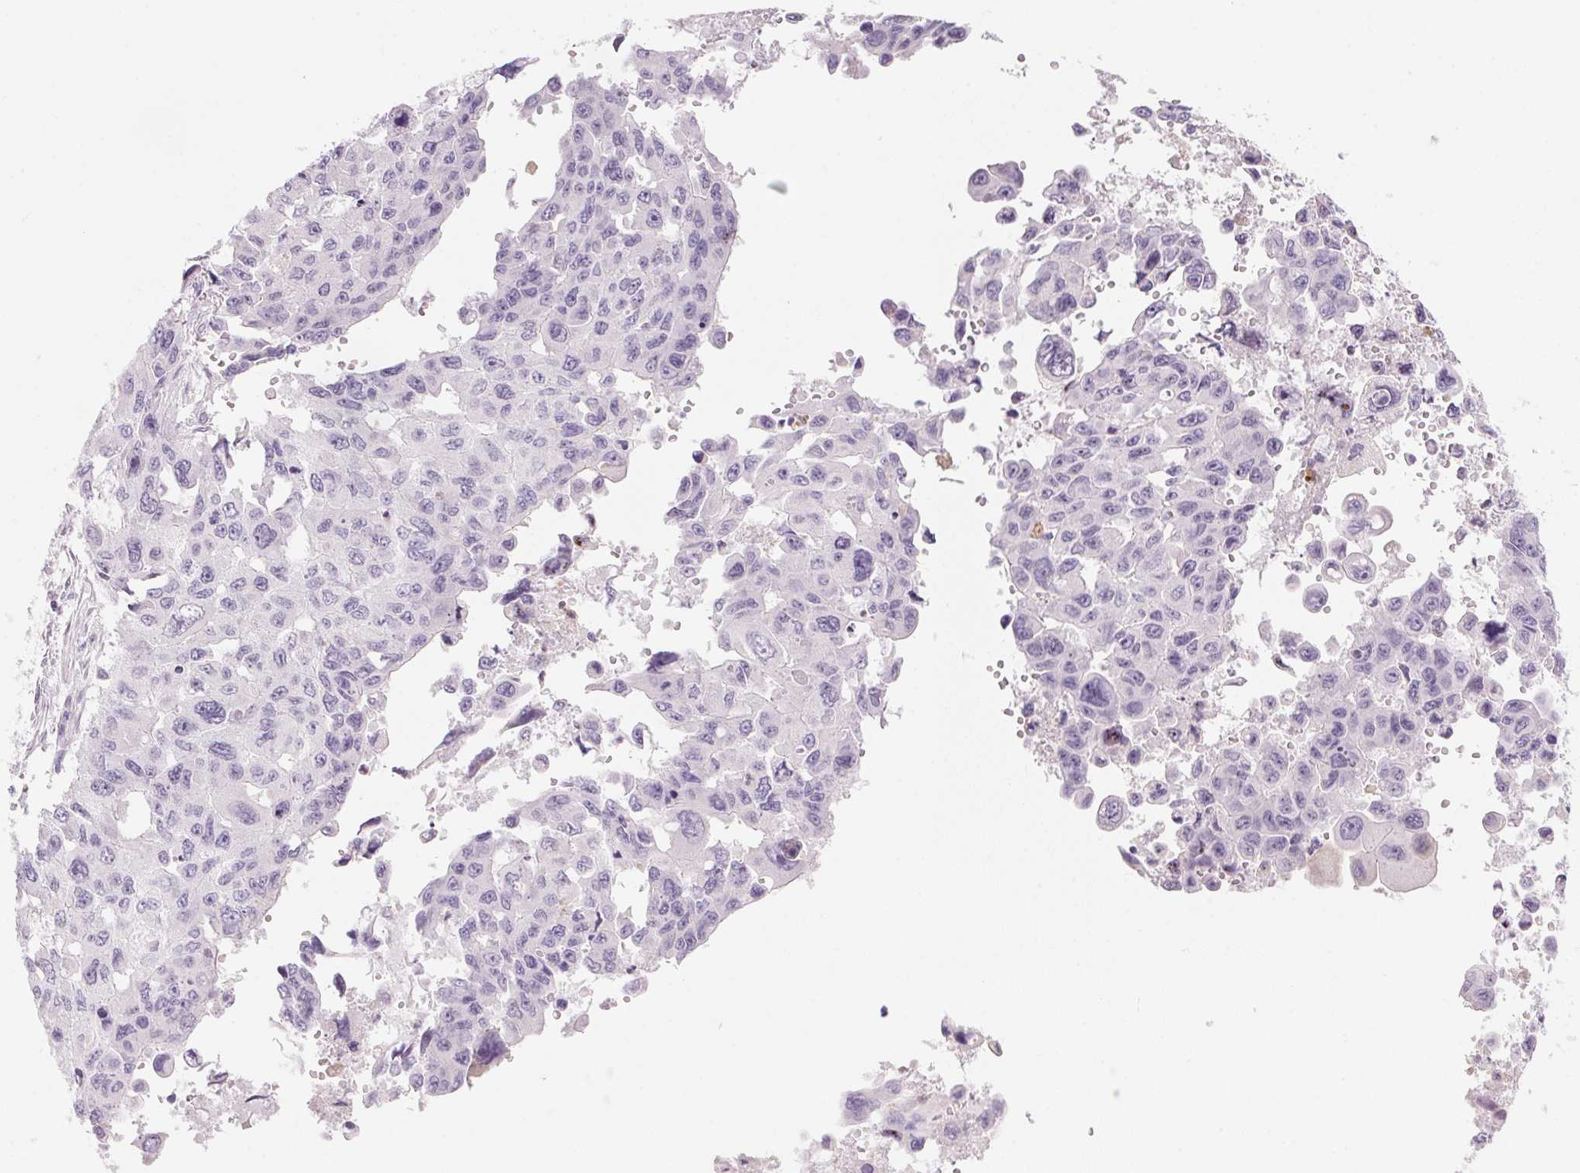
{"staining": {"intensity": "negative", "quantity": "none", "location": "none"}, "tissue": "lung cancer", "cell_type": "Tumor cells", "image_type": "cancer", "snomed": [{"axis": "morphology", "description": "Adenocarcinoma, NOS"}, {"axis": "topography", "description": "Lung"}], "caption": "Adenocarcinoma (lung) was stained to show a protein in brown. There is no significant positivity in tumor cells.", "gene": "ECPAS", "patient": {"sex": "male", "age": 64}}